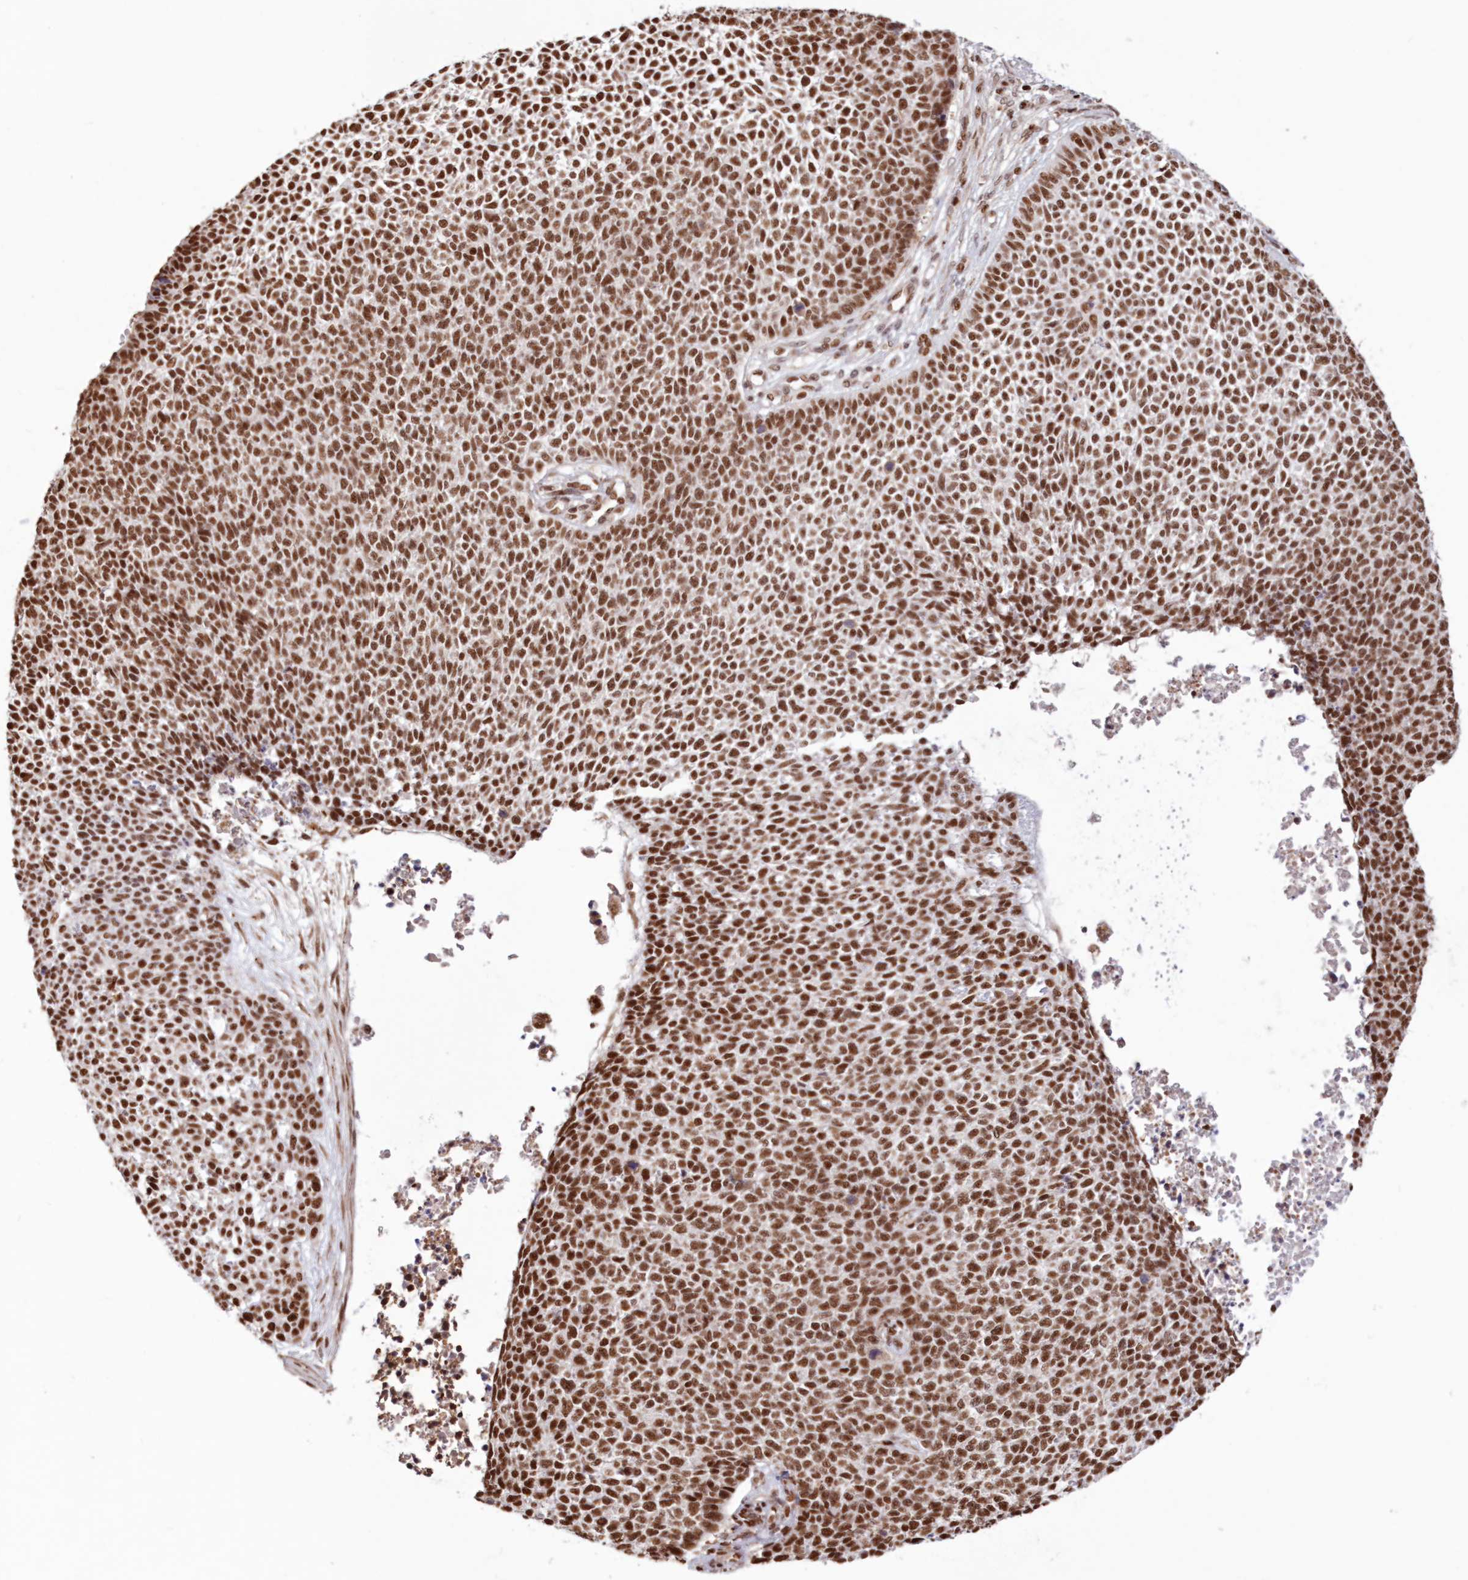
{"staining": {"intensity": "strong", "quantity": ">75%", "location": "nuclear"}, "tissue": "skin cancer", "cell_type": "Tumor cells", "image_type": "cancer", "snomed": [{"axis": "morphology", "description": "Basal cell carcinoma"}, {"axis": "topography", "description": "Skin"}], "caption": "Skin basal cell carcinoma stained with a brown dye exhibits strong nuclear positive positivity in approximately >75% of tumor cells.", "gene": "POLR2B", "patient": {"sex": "female", "age": 84}}